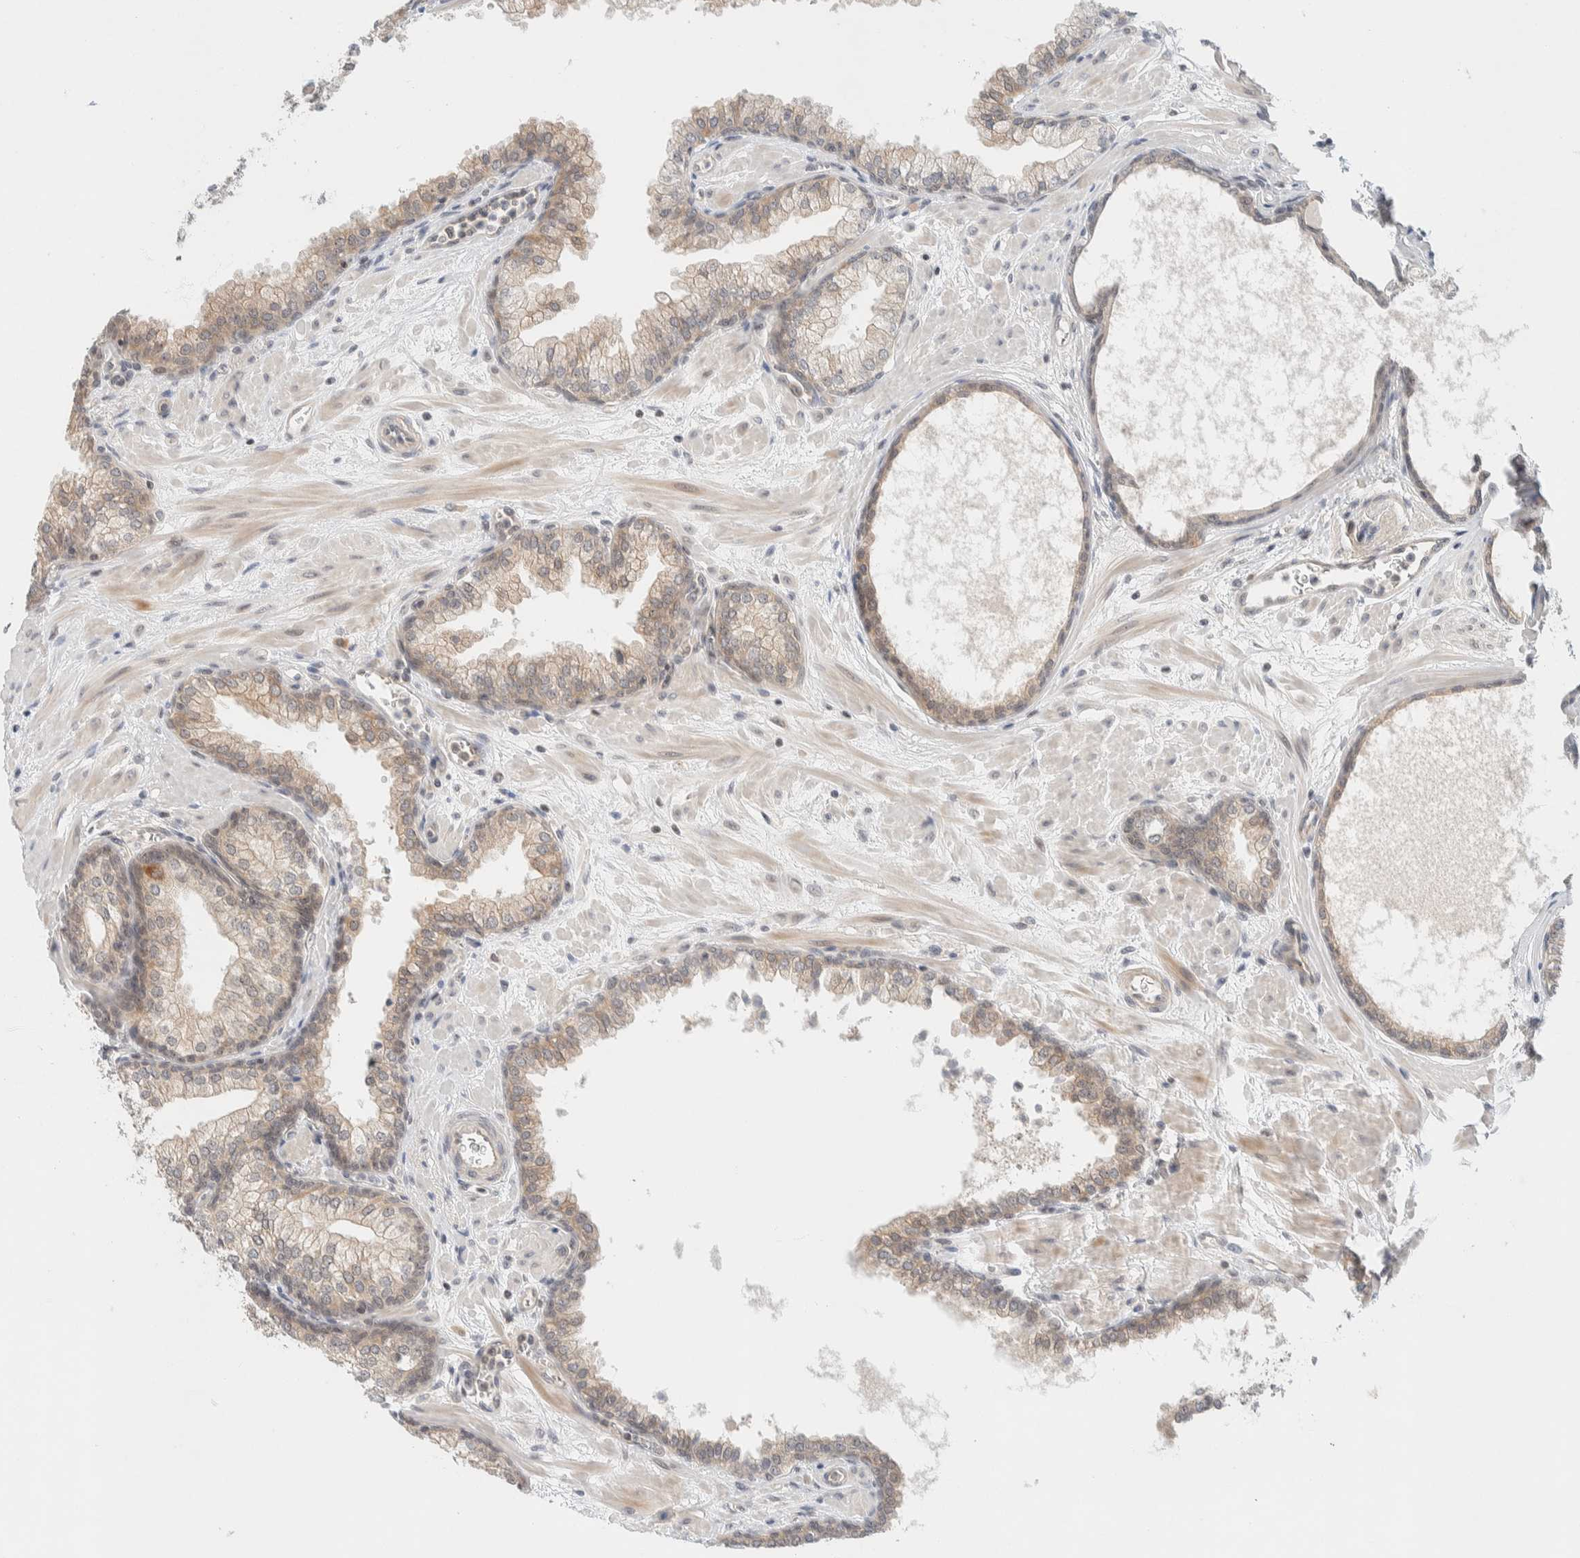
{"staining": {"intensity": "moderate", "quantity": ">75%", "location": "cytoplasmic/membranous"}, "tissue": "prostate", "cell_type": "Glandular cells", "image_type": "normal", "snomed": [{"axis": "morphology", "description": "Normal tissue, NOS"}, {"axis": "morphology", "description": "Urothelial carcinoma, Low grade"}, {"axis": "topography", "description": "Urinary bladder"}, {"axis": "topography", "description": "Prostate"}], "caption": "Immunohistochemistry (IHC) staining of unremarkable prostate, which displays medium levels of moderate cytoplasmic/membranous positivity in about >75% of glandular cells indicating moderate cytoplasmic/membranous protein positivity. The staining was performed using DAB (brown) for protein detection and nuclei were counterstained in hematoxylin (blue).", "gene": "C8orf76", "patient": {"sex": "male", "age": 60}}